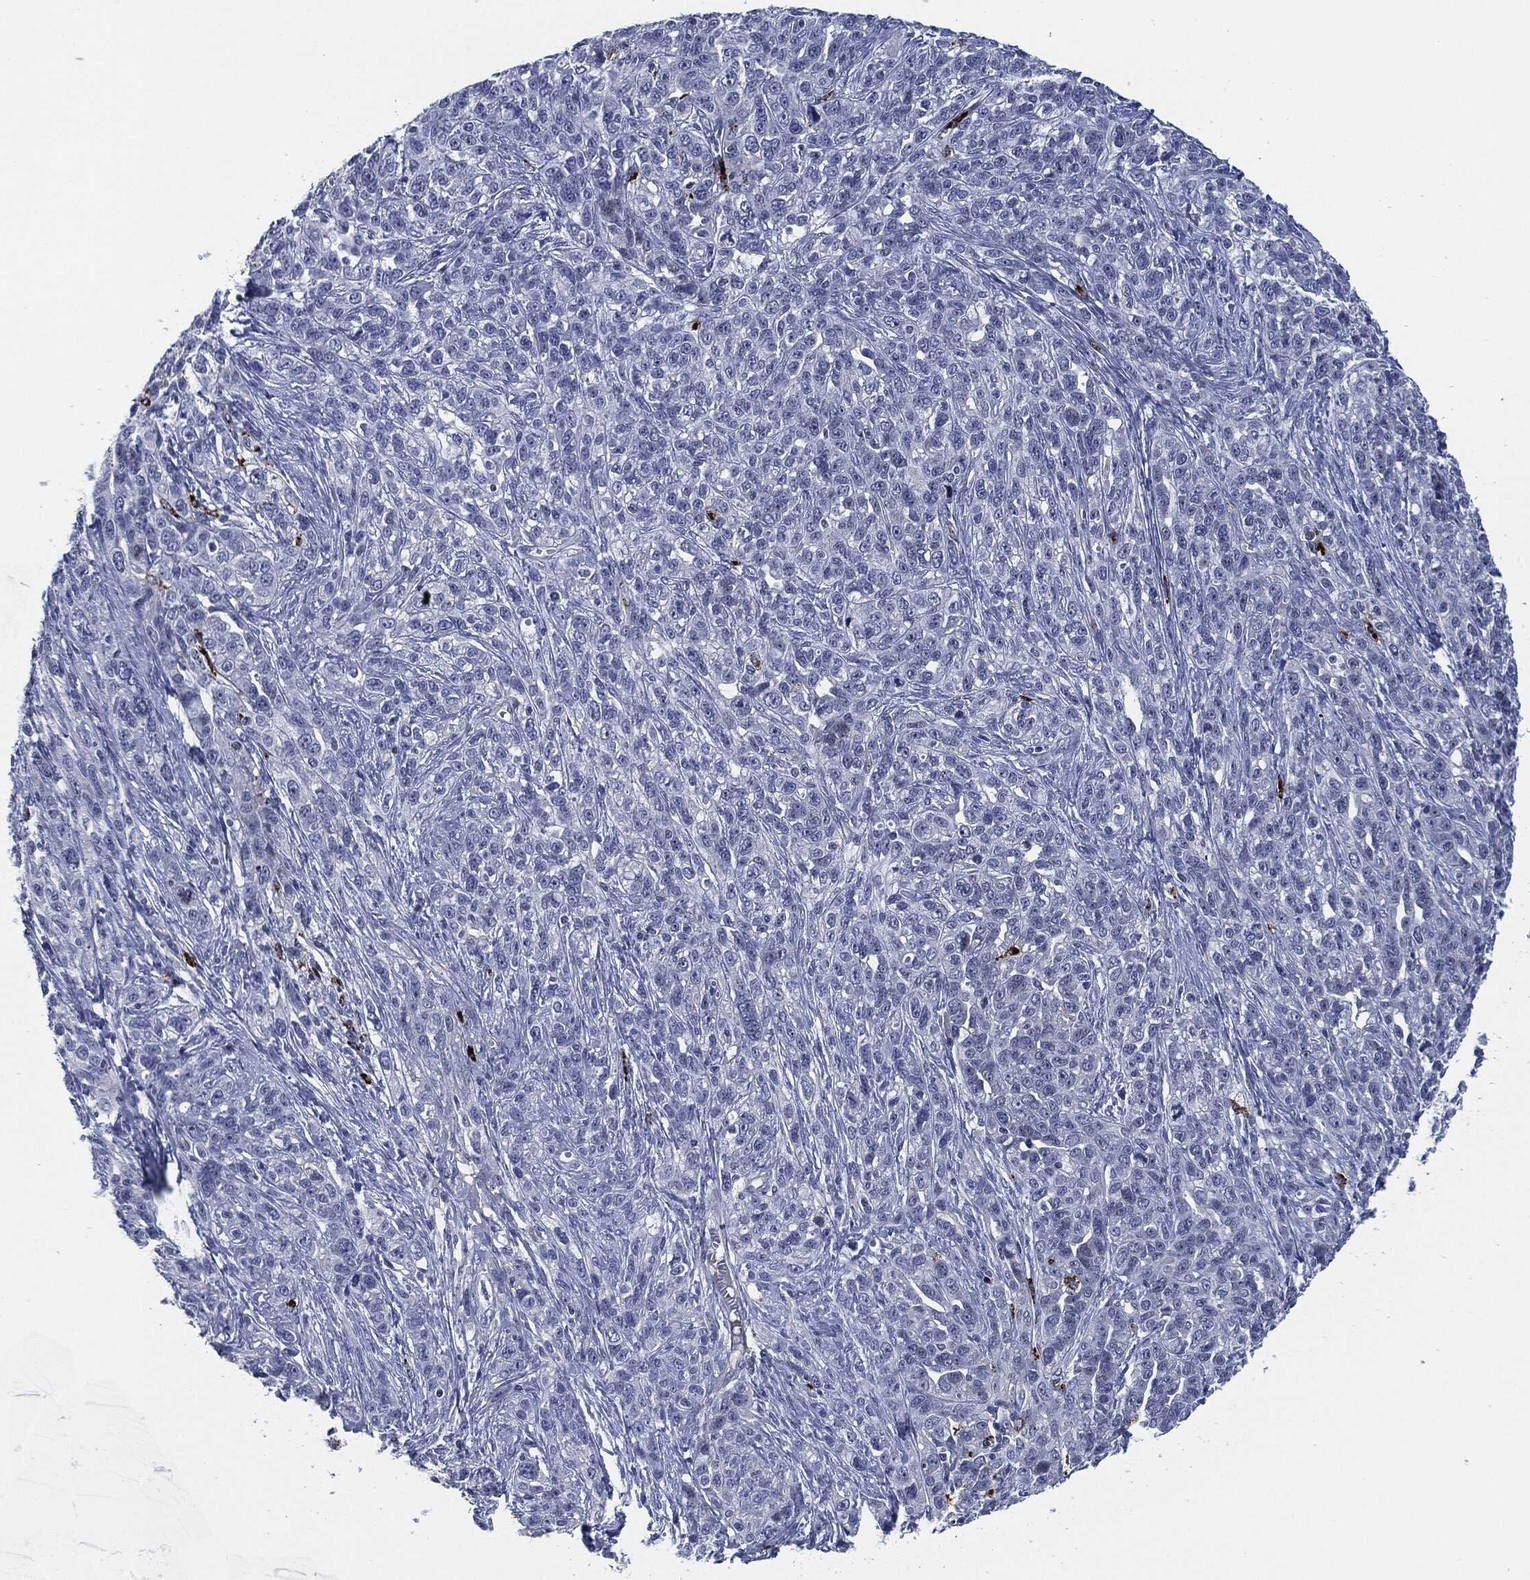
{"staining": {"intensity": "negative", "quantity": "none", "location": "none"}, "tissue": "ovarian cancer", "cell_type": "Tumor cells", "image_type": "cancer", "snomed": [{"axis": "morphology", "description": "Cystadenocarcinoma, serous, NOS"}, {"axis": "topography", "description": "Ovary"}], "caption": "Tumor cells show no significant protein expression in ovarian cancer.", "gene": "MPO", "patient": {"sex": "female", "age": 71}}